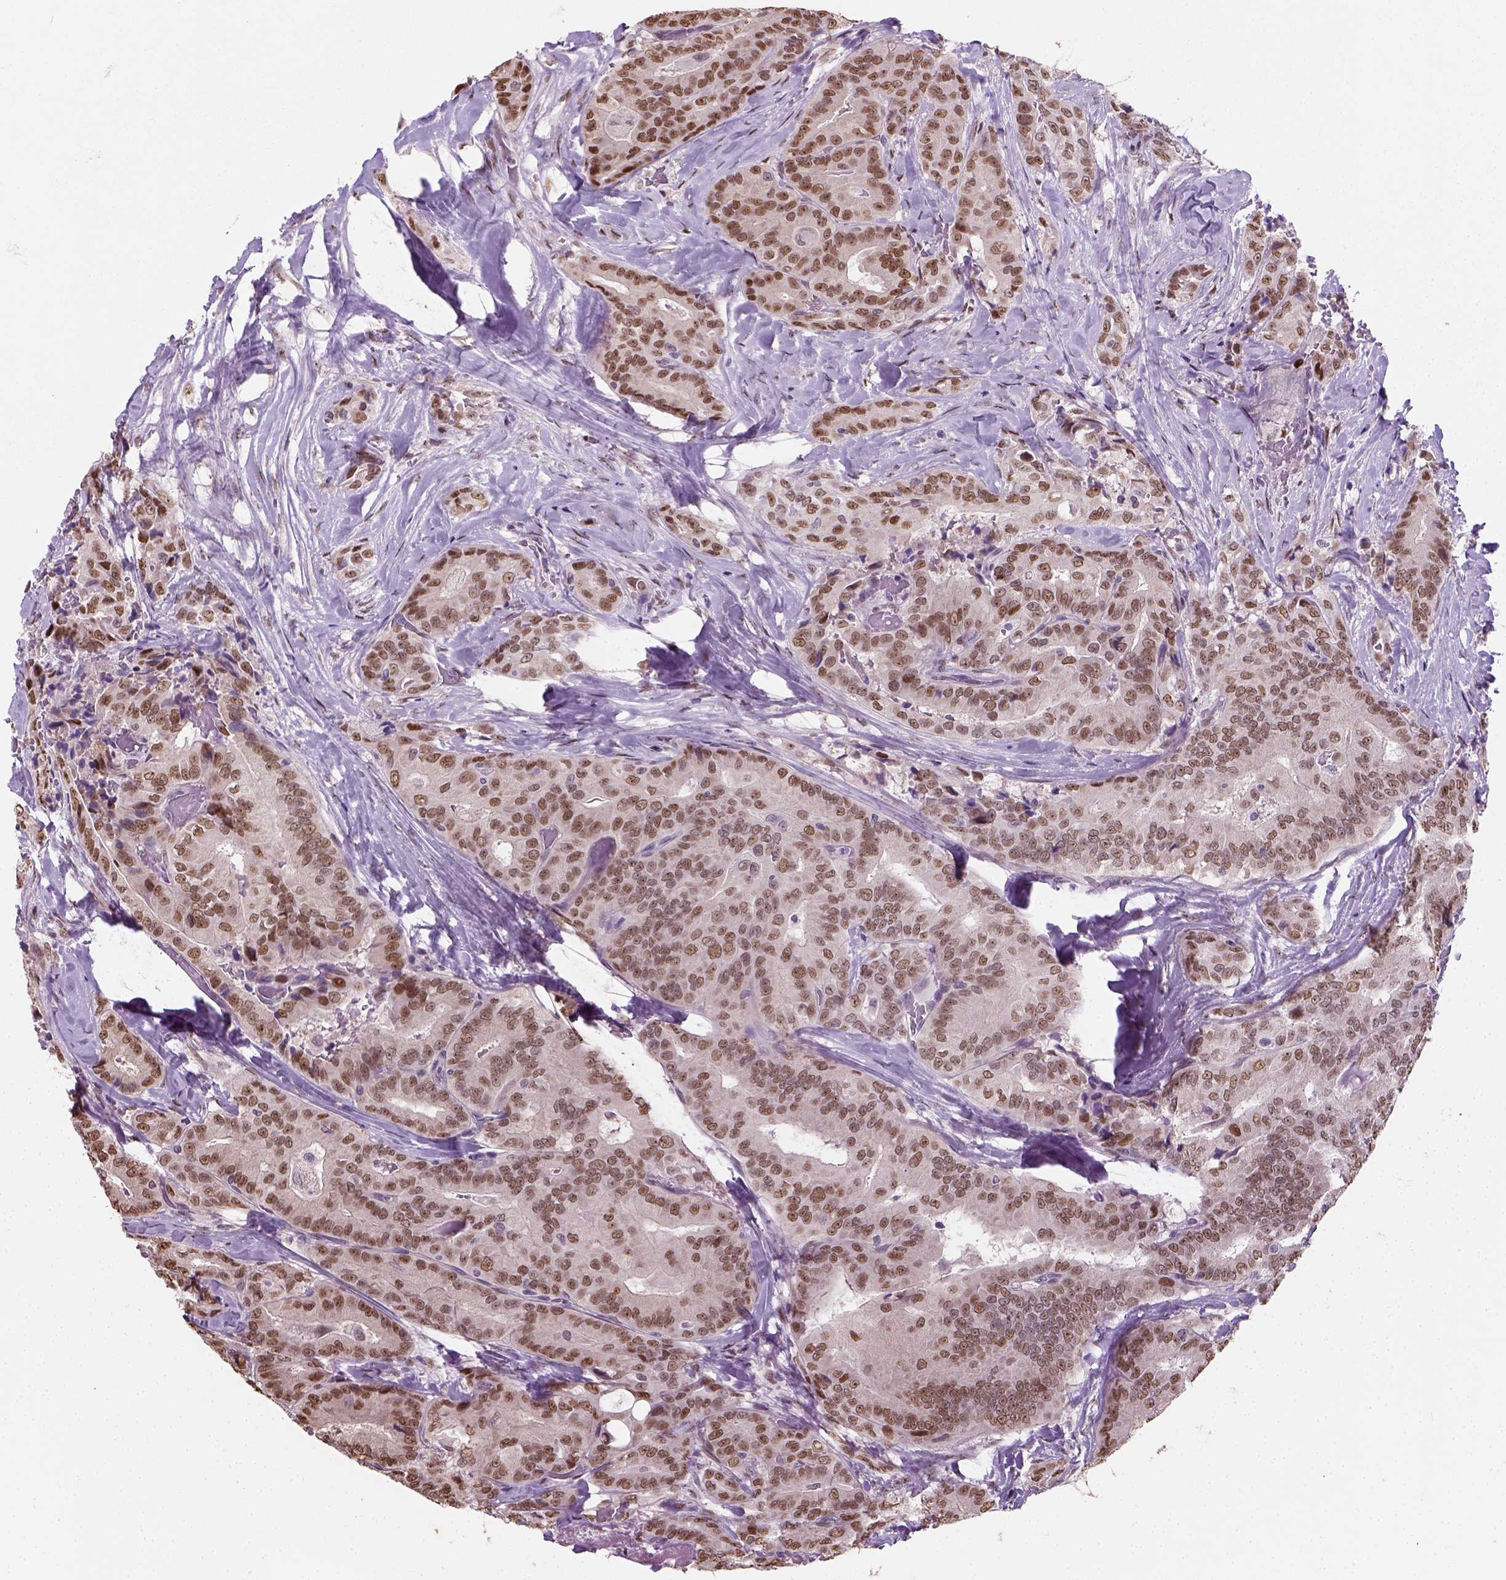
{"staining": {"intensity": "moderate", "quantity": ">75%", "location": "nuclear"}, "tissue": "thyroid cancer", "cell_type": "Tumor cells", "image_type": "cancer", "snomed": [{"axis": "morphology", "description": "Papillary adenocarcinoma, NOS"}, {"axis": "topography", "description": "Thyroid gland"}], "caption": "Immunohistochemistry (IHC) staining of thyroid cancer (papillary adenocarcinoma), which reveals medium levels of moderate nuclear positivity in about >75% of tumor cells indicating moderate nuclear protein staining. The staining was performed using DAB (brown) for protein detection and nuclei were counterstained in hematoxylin (blue).", "gene": "C1orf112", "patient": {"sex": "male", "age": 61}}